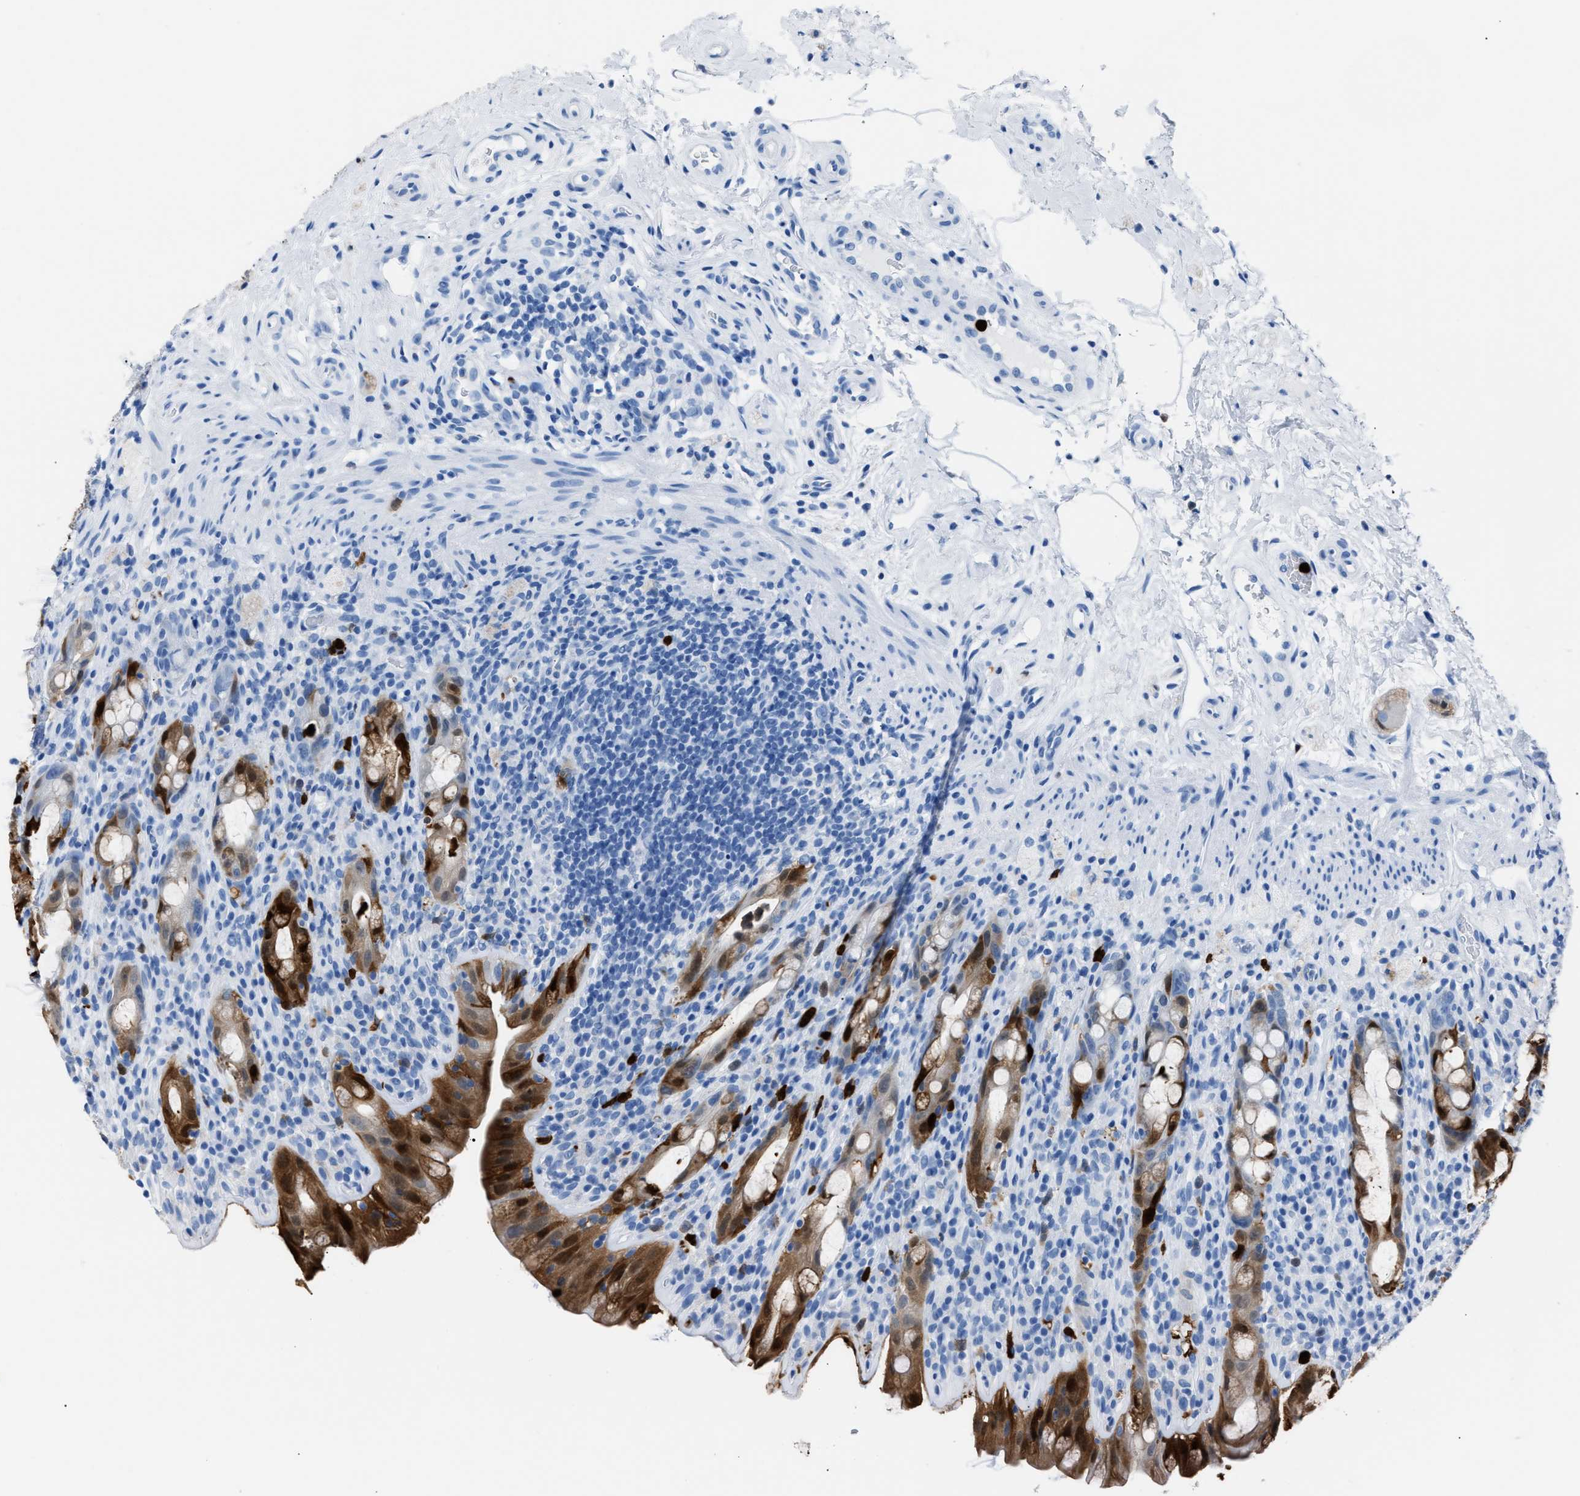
{"staining": {"intensity": "strong", "quantity": ">75%", "location": "cytoplasmic/membranous"}, "tissue": "rectum", "cell_type": "Glandular cells", "image_type": "normal", "snomed": [{"axis": "morphology", "description": "Normal tissue, NOS"}, {"axis": "topography", "description": "Rectum"}], "caption": "This image displays normal rectum stained with immunohistochemistry to label a protein in brown. The cytoplasmic/membranous of glandular cells show strong positivity for the protein. Nuclei are counter-stained blue.", "gene": "S100P", "patient": {"sex": "male", "age": 44}}